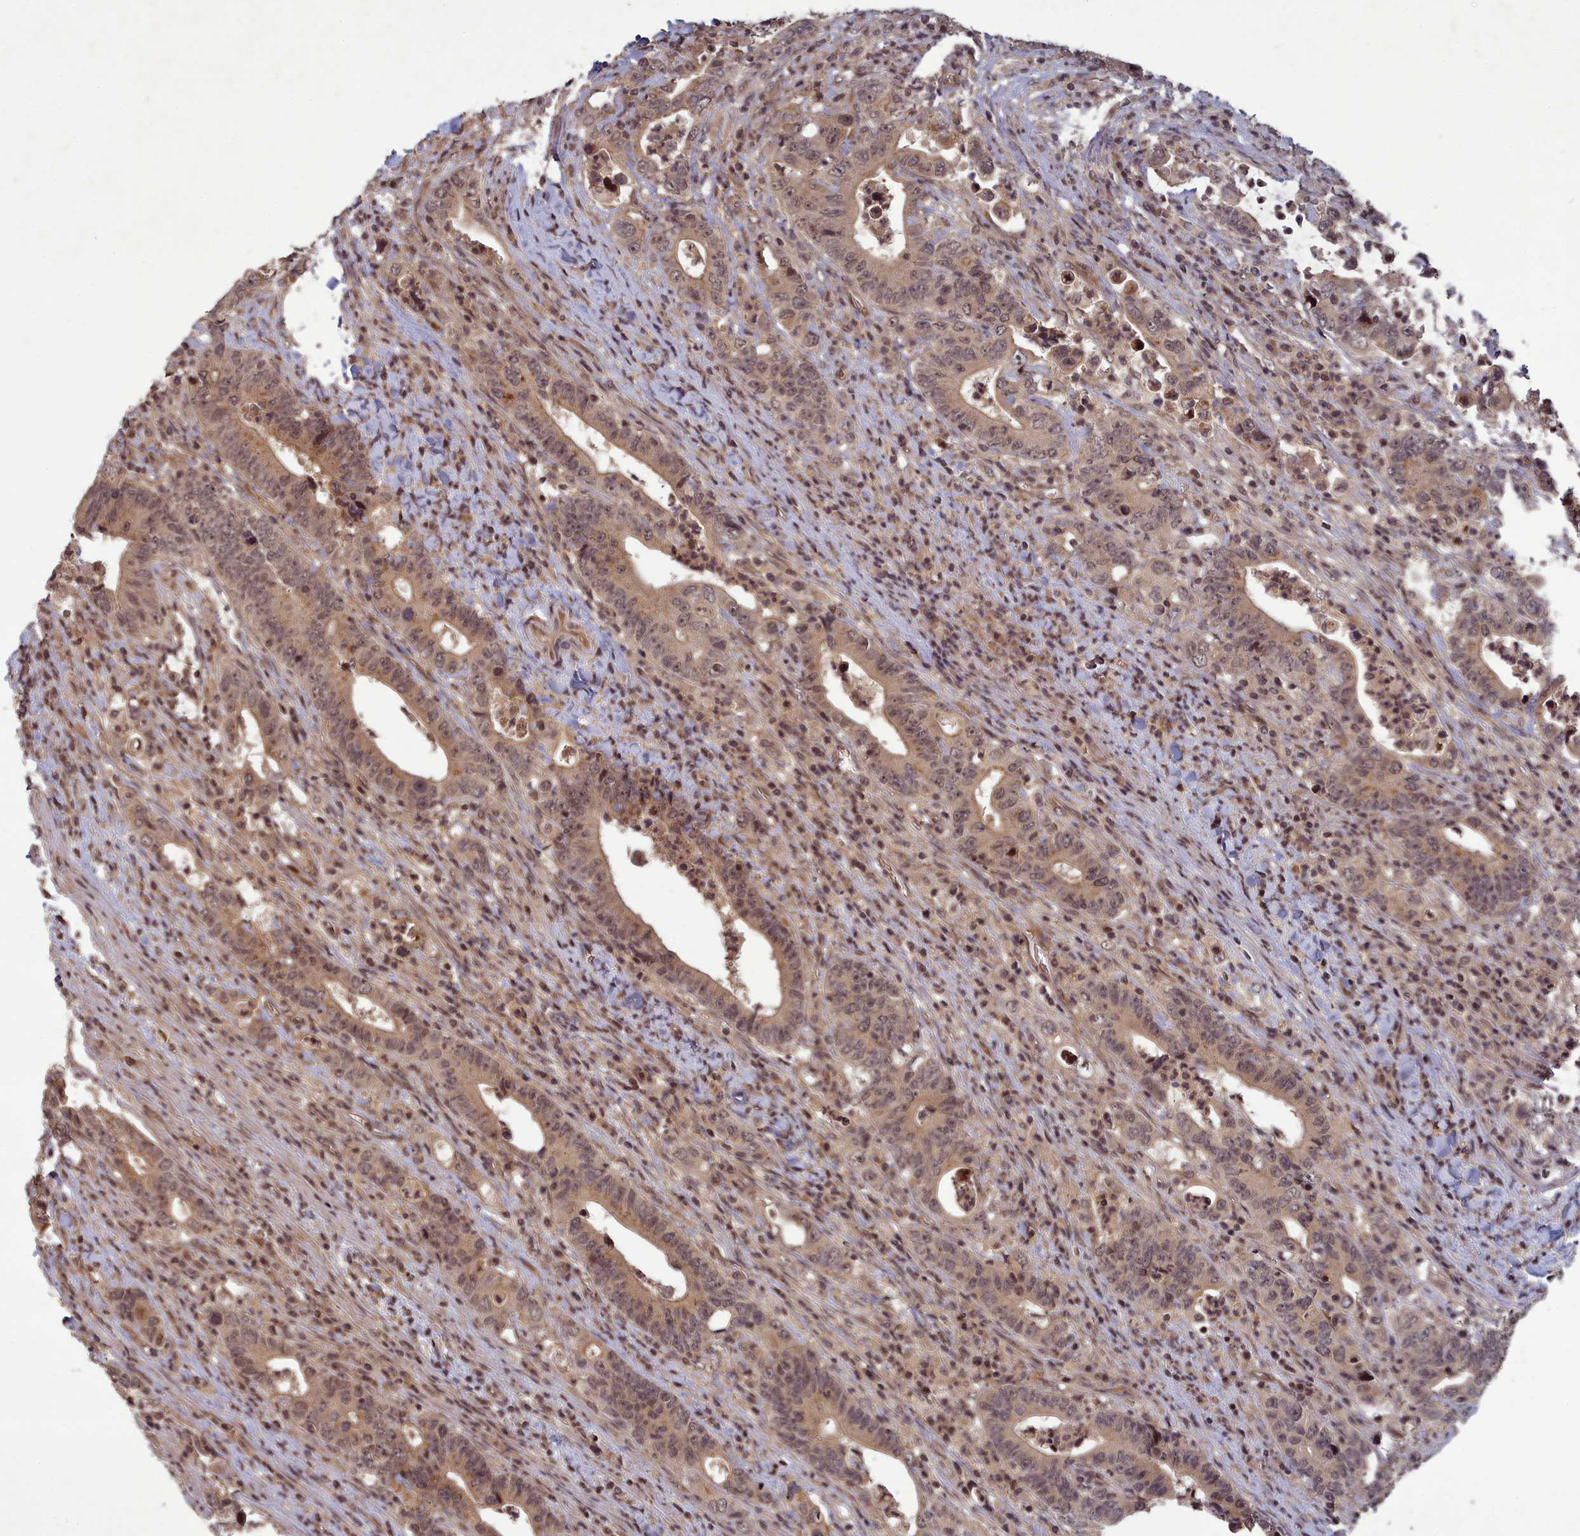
{"staining": {"intensity": "moderate", "quantity": ">75%", "location": "cytoplasmic/membranous"}, "tissue": "colorectal cancer", "cell_type": "Tumor cells", "image_type": "cancer", "snomed": [{"axis": "morphology", "description": "Adenocarcinoma, NOS"}, {"axis": "topography", "description": "Colon"}], "caption": "Colorectal adenocarcinoma stained with a brown dye shows moderate cytoplasmic/membranous positive positivity in approximately >75% of tumor cells.", "gene": "SRMS", "patient": {"sex": "female", "age": 75}}